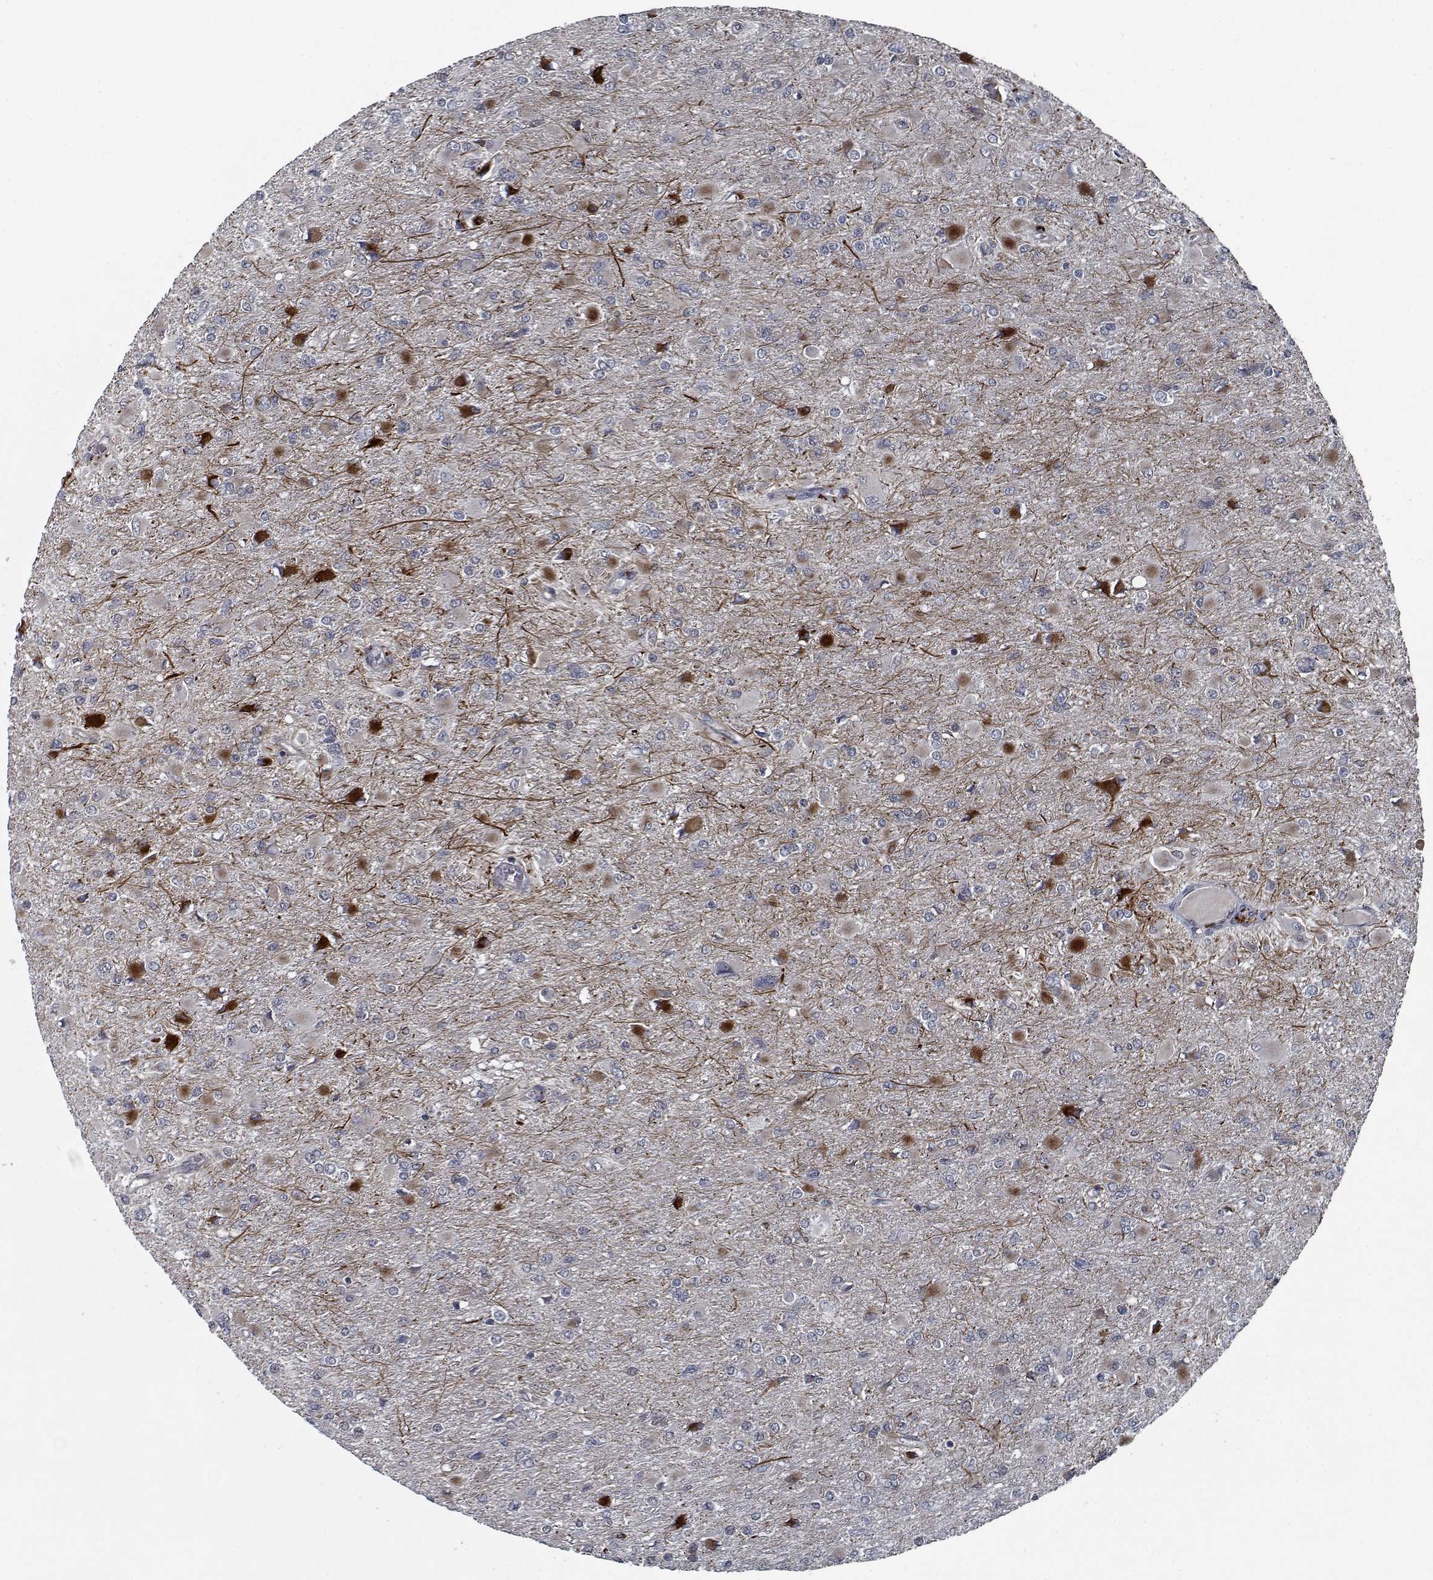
{"staining": {"intensity": "negative", "quantity": "none", "location": "none"}, "tissue": "glioma", "cell_type": "Tumor cells", "image_type": "cancer", "snomed": [{"axis": "morphology", "description": "Glioma, malignant, High grade"}, {"axis": "topography", "description": "Cerebral cortex"}], "caption": "Tumor cells are negative for brown protein staining in glioma.", "gene": "NLK", "patient": {"sex": "female", "age": 36}}